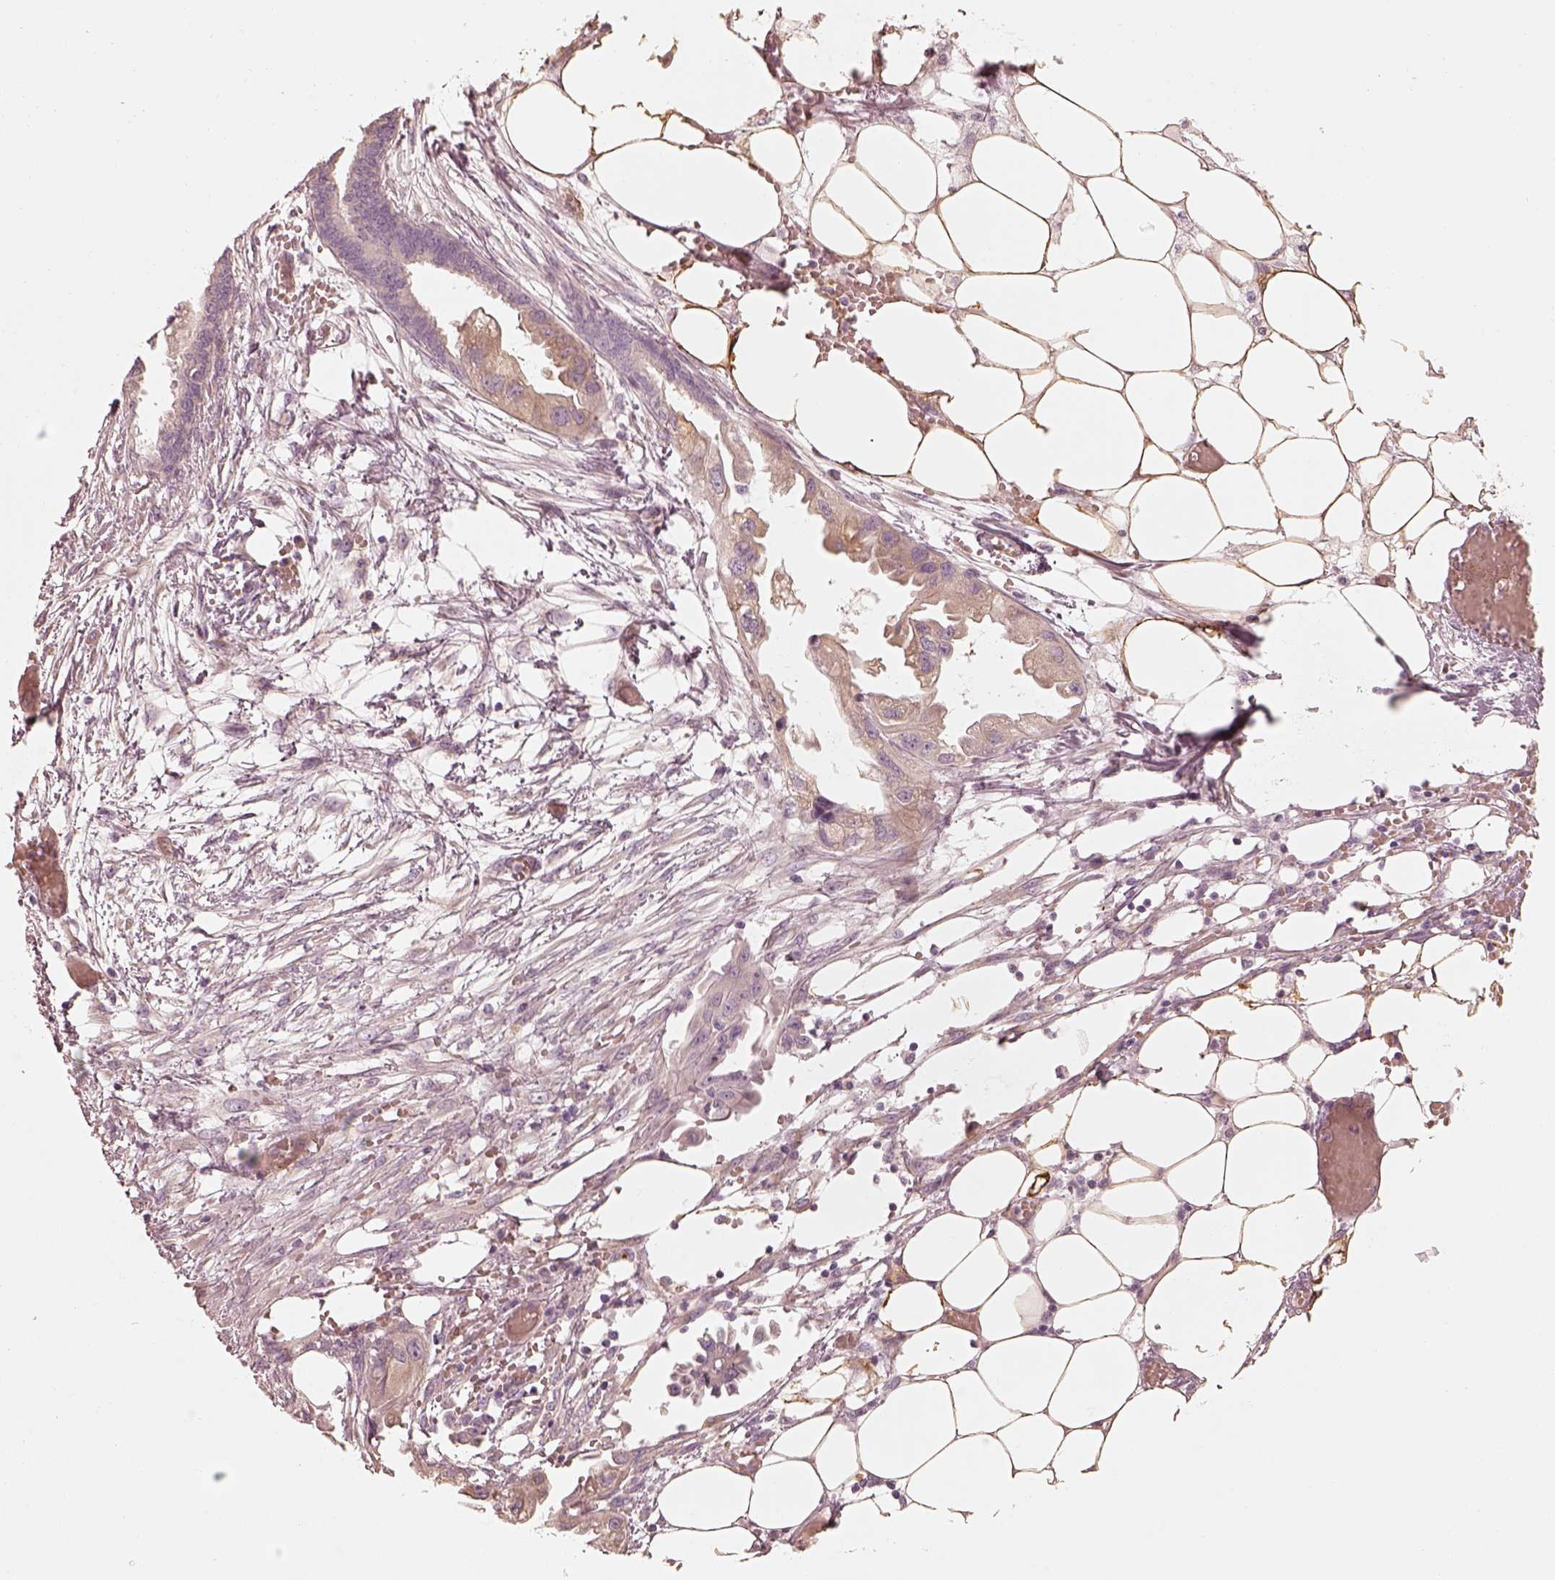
{"staining": {"intensity": "weak", "quantity": "<25%", "location": "cytoplasmic/membranous"}, "tissue": "endometrial cancer", "cell_type": "Tumor cells", "image_type": "cancer", "snomed": [{"axis": "morphology", "description": "Adenocarcinoma, NOS"}, {"axis": "morphology", "description": "Adenocarcinoma, metastatic, NOS"}, {"axis": "topography", "description": "Adipose tissue"}, {"axis": "topography", "description": "Endometrium"}], "caption": "The immunohistochemistry histopathology image has no significant staining in tumor cells of endometrial metastatic adenocarcinoma tissue.", "gene": "CRYM", "patient": {"sex": "female", "age": 67}}